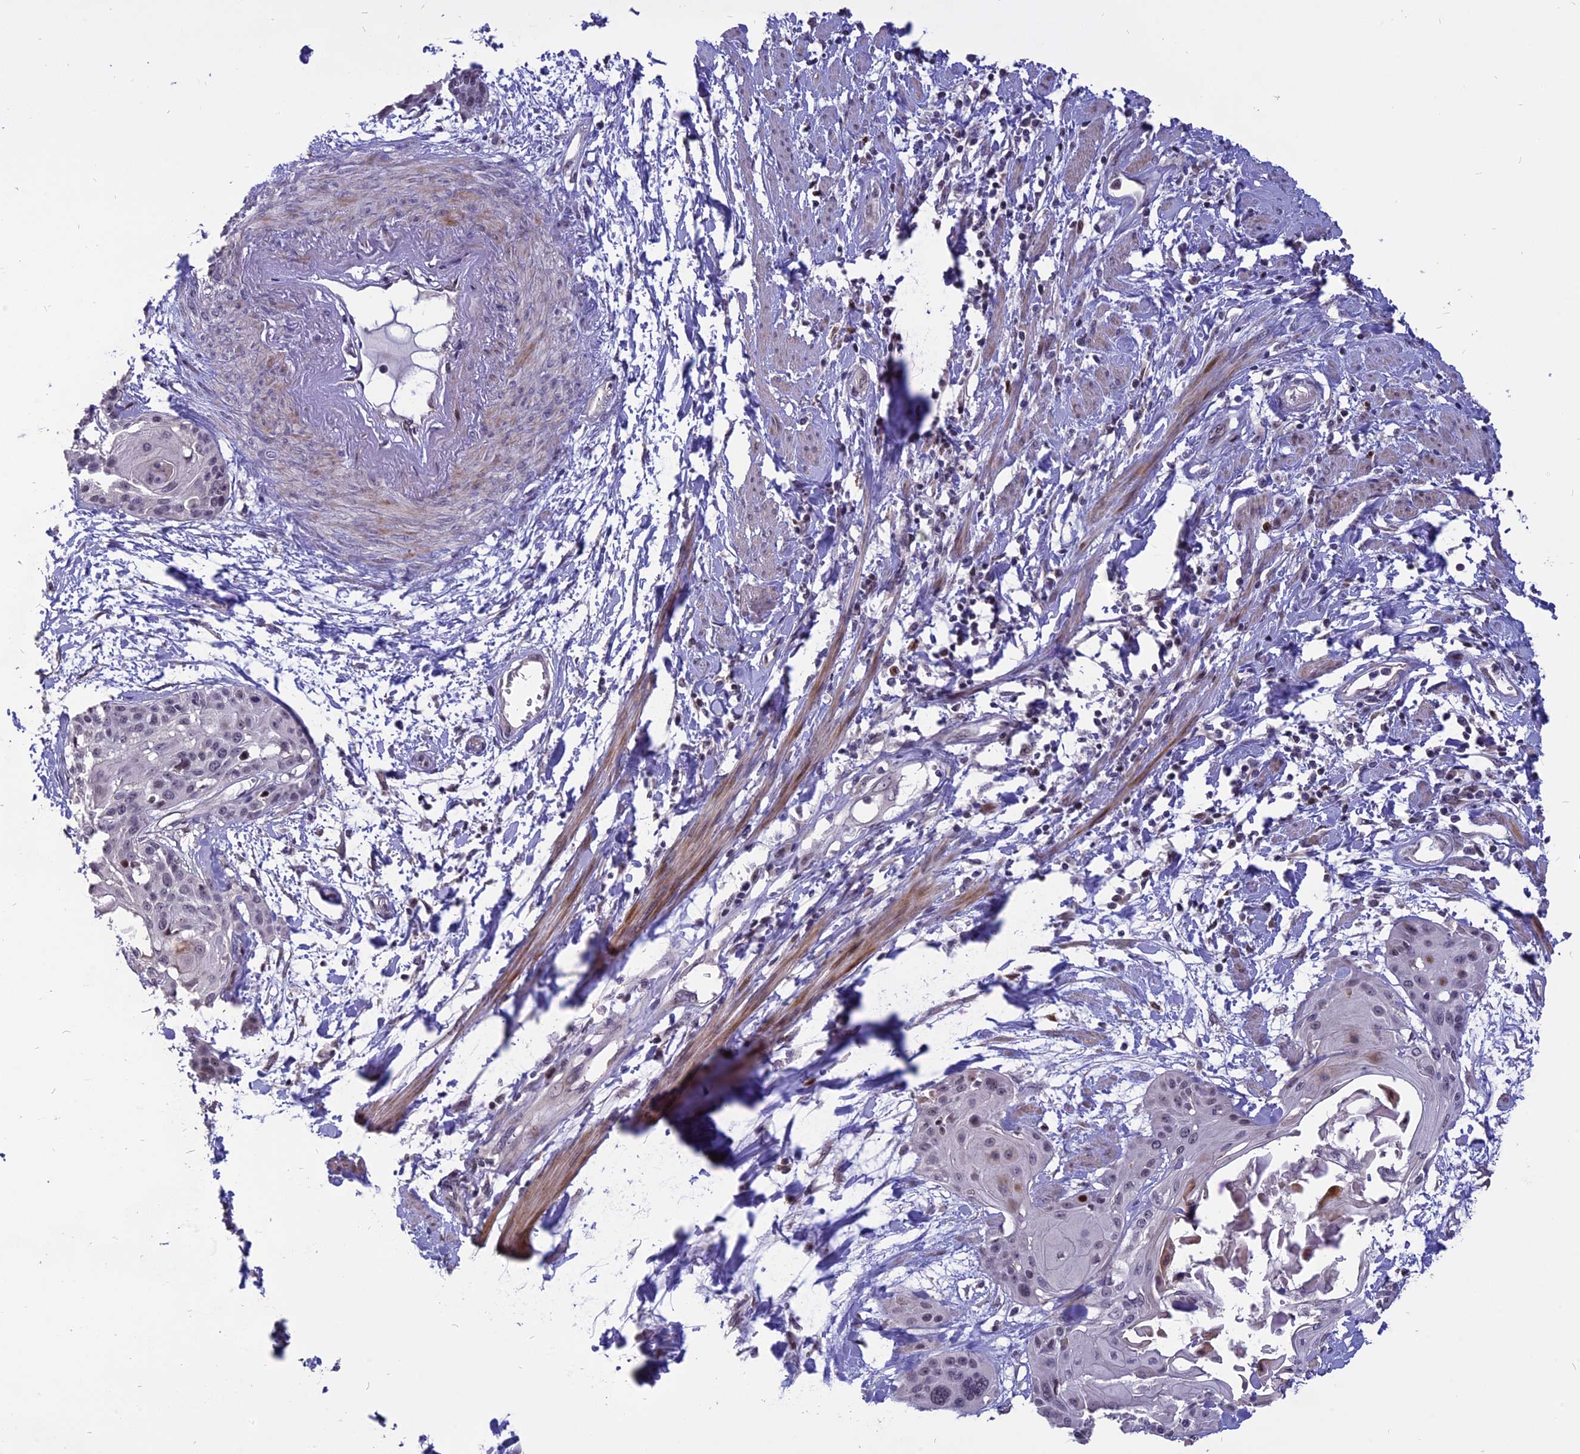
{"staining": {"intensity": "moderate", "quantity": "<25%", "location": "nuclear"}, "tissue": "cervical cancer", "cell_type": "Tumor cells", "image_type": "cancer", "snomed": [{"axis": "morphology", "description": "Squamous cell carcinoma, NOS"}, {"axis": "topography", "description": "Cervix"}], "caption": "Immunohistochemistry (IHC) (DAB (3,3'-diaminobenzidine)) staining of human cervical squamous cell carcinoma exhibits moderate nuclear protein staining in about <25% of tumor cells.", "gene": "TMEM263", "patient": {"sex": "female", "age": 57}}